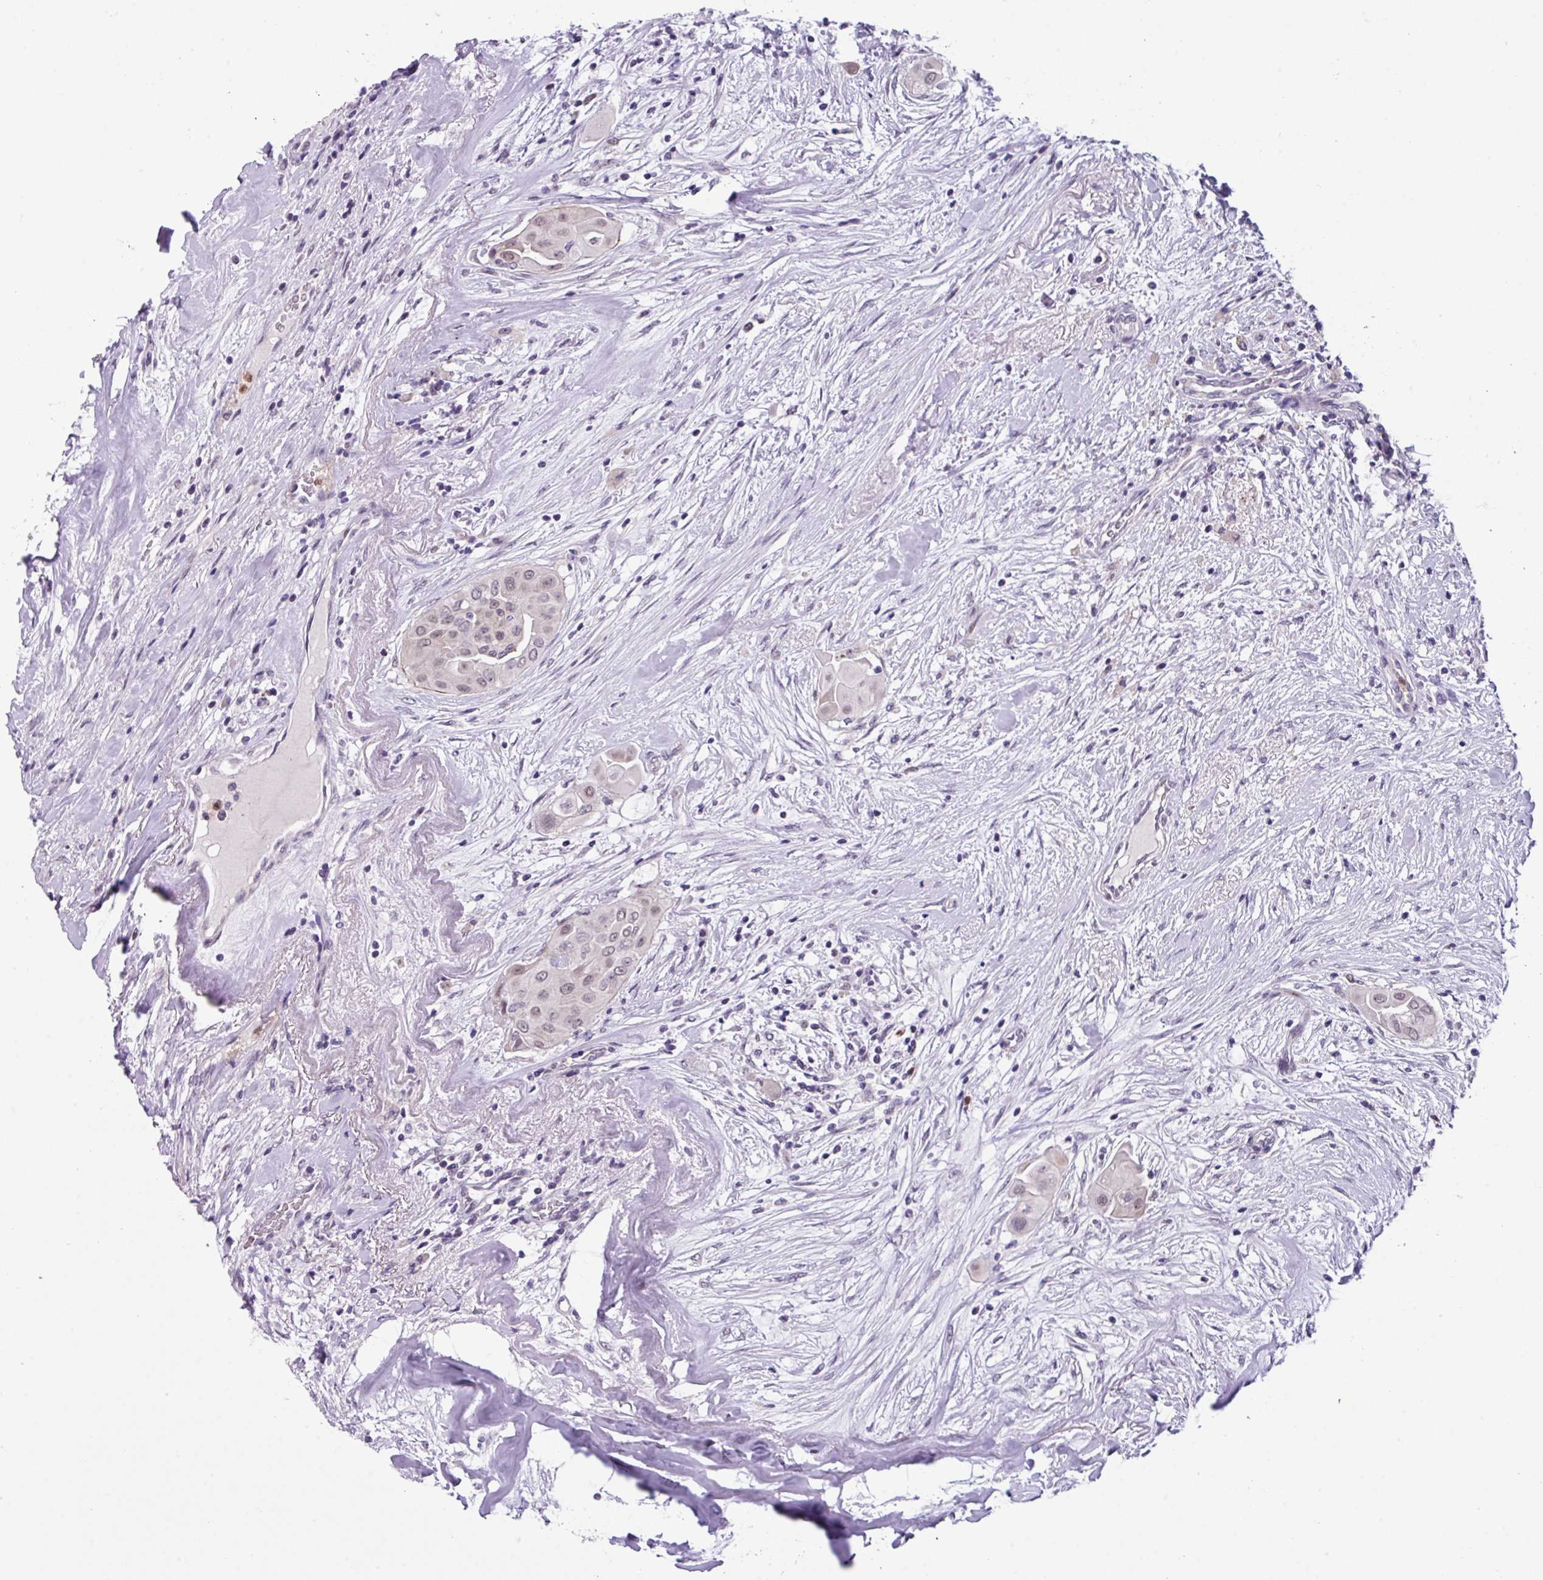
{"staining": {"intensity": "weak", "quantity": "<25%", "location": "nuclear"}, "tissue": "thyroid cancer", "cell_type": "Tumor cells", "image_type": "cancer", "snomed": [{"axis": "morphology", "description": "Papillary adenocarcinoma, NOS"}, {"axis": "topography", "description": "Thyroid gland"}], "caption": "Tumor cells show no significant expression in papillary adenocarcinoma (thyroid).", "gene": "ZFP3", "patient": {"sex": "female", "age": 59}}